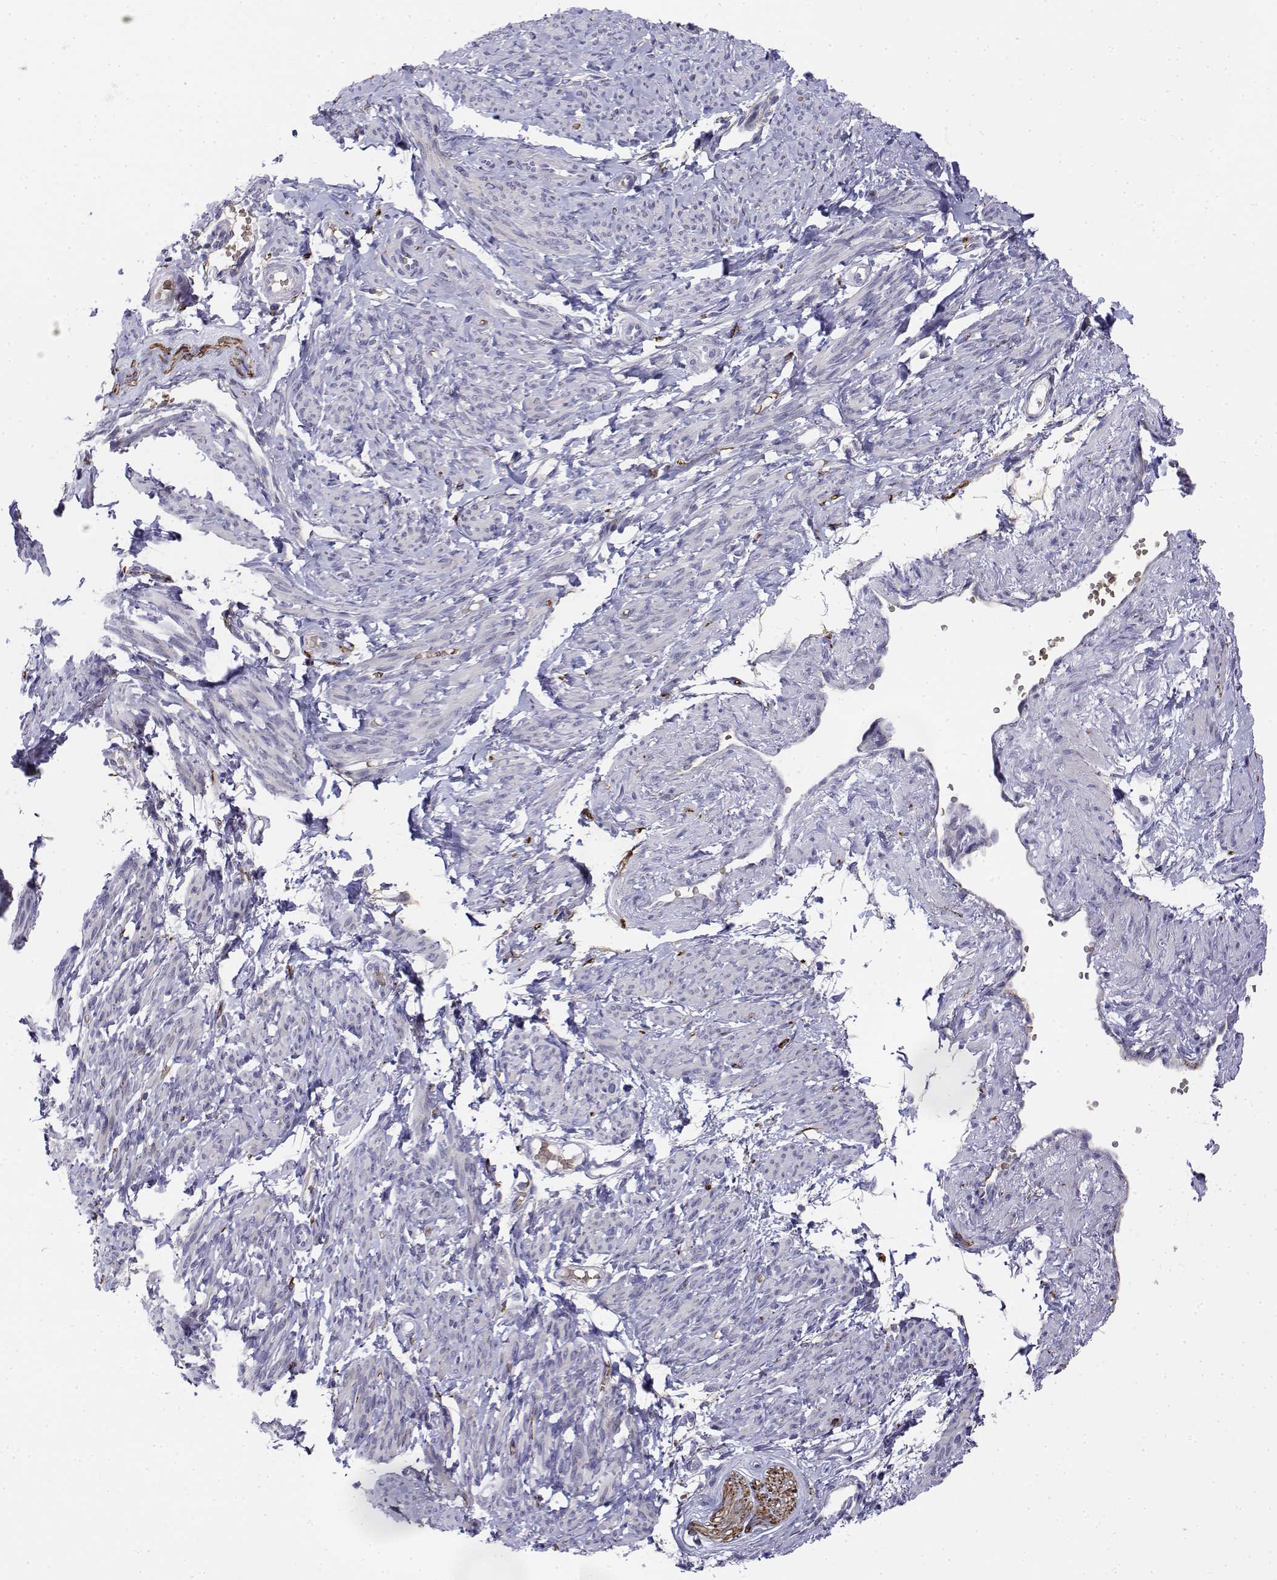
{"staining": {"intensity": "negative", "quantity": "none", "location": "none"}, "tissue": "smooth muscle", "cell_type": "Smooth muscle cells", "image_type": "normal", "snomed": [{"axis": "morphology", "description": "Normal tissue, NOS"}, {"axis": "topography", "description": "Smooth muscle"}], "caption": "This is a micrograph of immunohistochemistry (IHC) staining of benign smooth muscle, which shows no staining in smooth muscle cells.", "gene": "CADM1", "patient": {"sex": "female", "age": 65}}